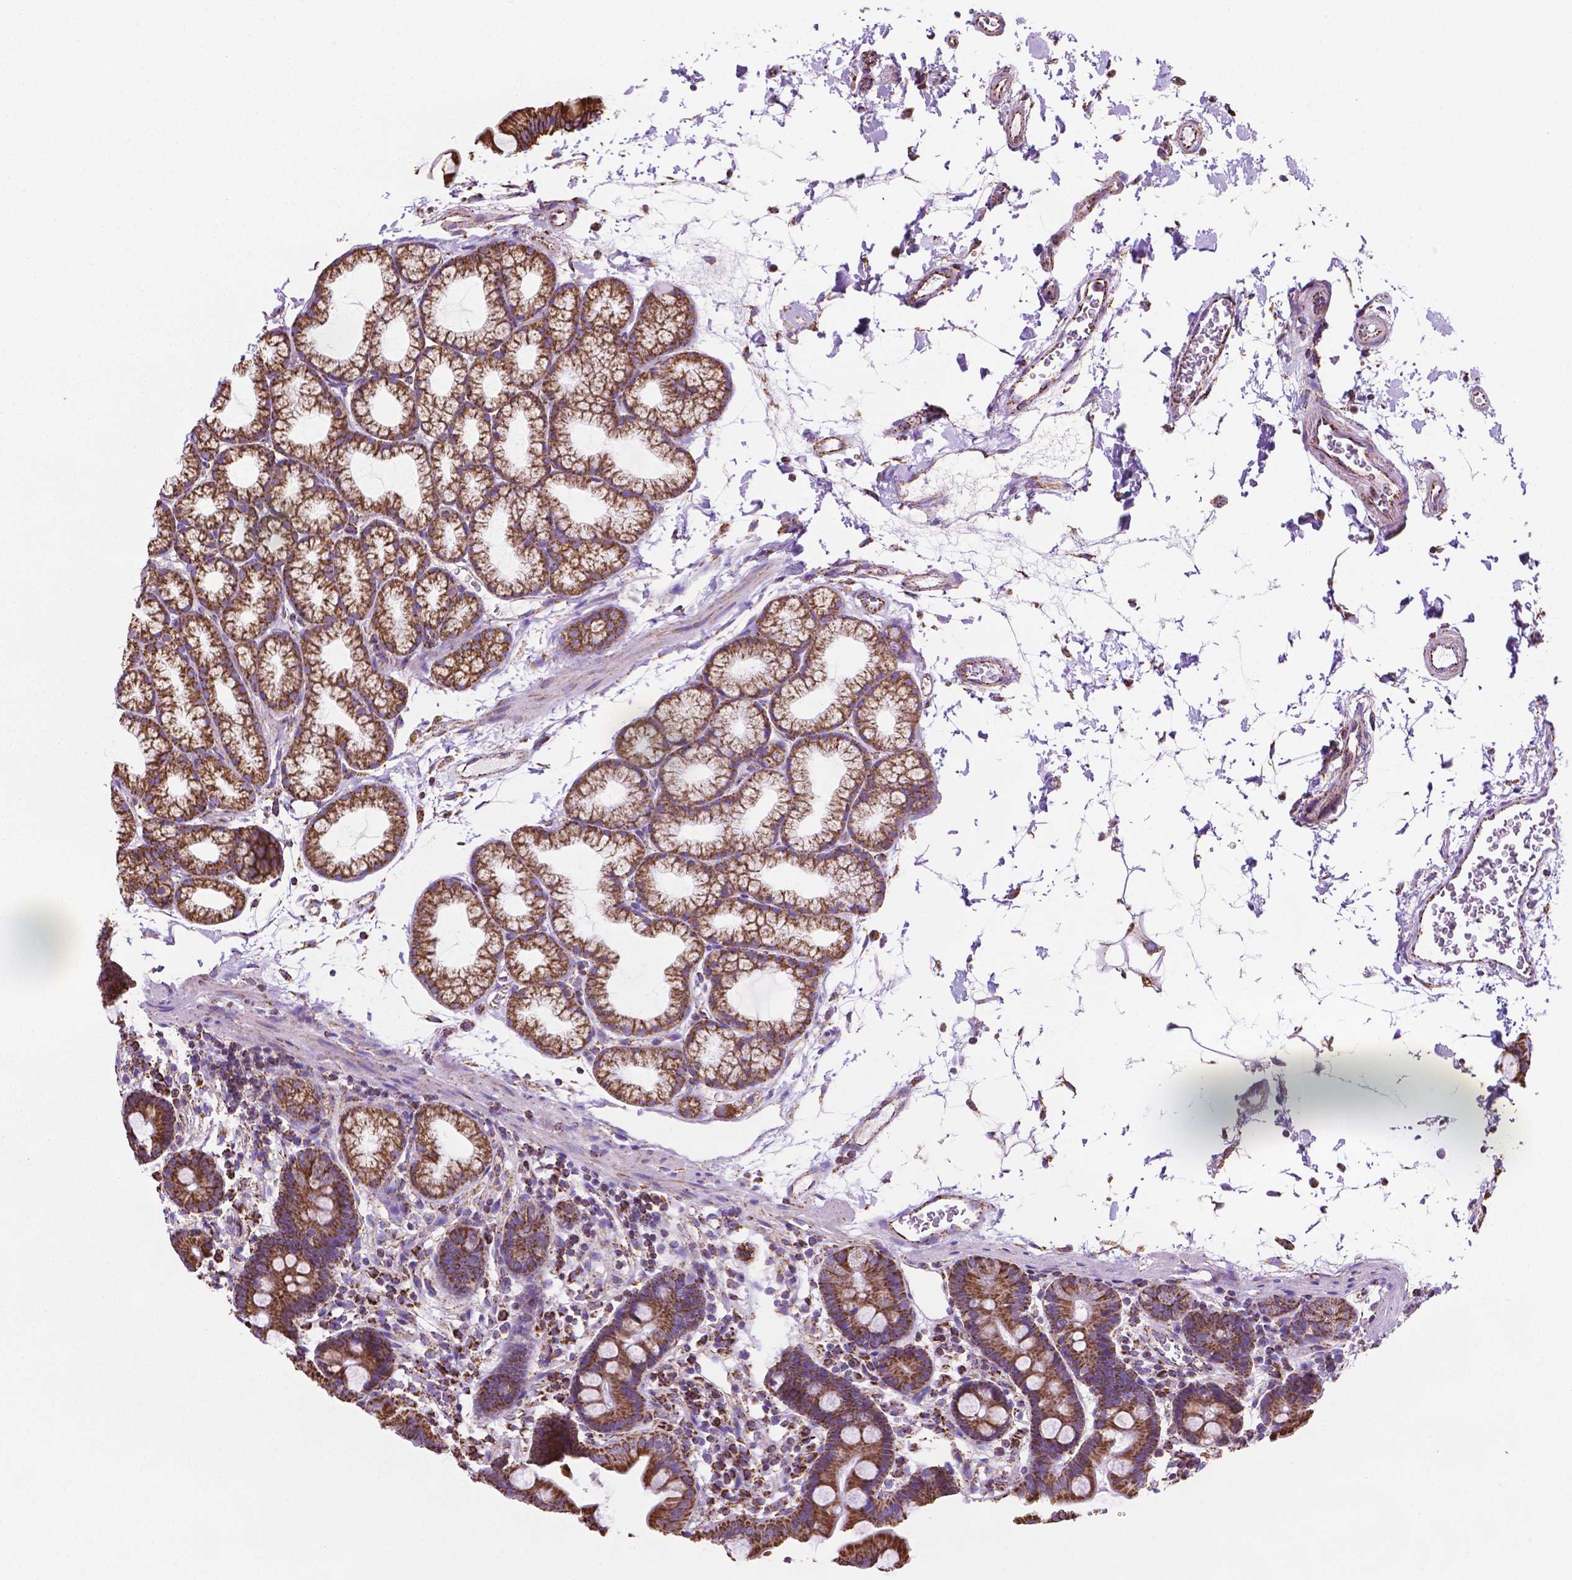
{"staining": {"intensity": "strong", "quantity": ">75%", "location": "cytoplasmic/membranous"}, "tissue": "duodenum", "cell_type": "Glandular cells", "image_type": "normal", "snomed": [{"axis": "morphology", "description": "Normal tissue, NOS"}, {"axis": "topography", "description": "Pancreas"}, {"axis": "topography", "description": "Duodenum"}], "caption": "IHC image of normal duodenum: human duodenum stained using immunohistochemistry (IHC) displays high levels of strong protein expression localized specifically in the cytoplasmic/membranous of glandular cells, appearing as a cytoplasmic/membranous brown color.", "gene": "RMDN3", "patient": {"sex": "male", "age": 59}}